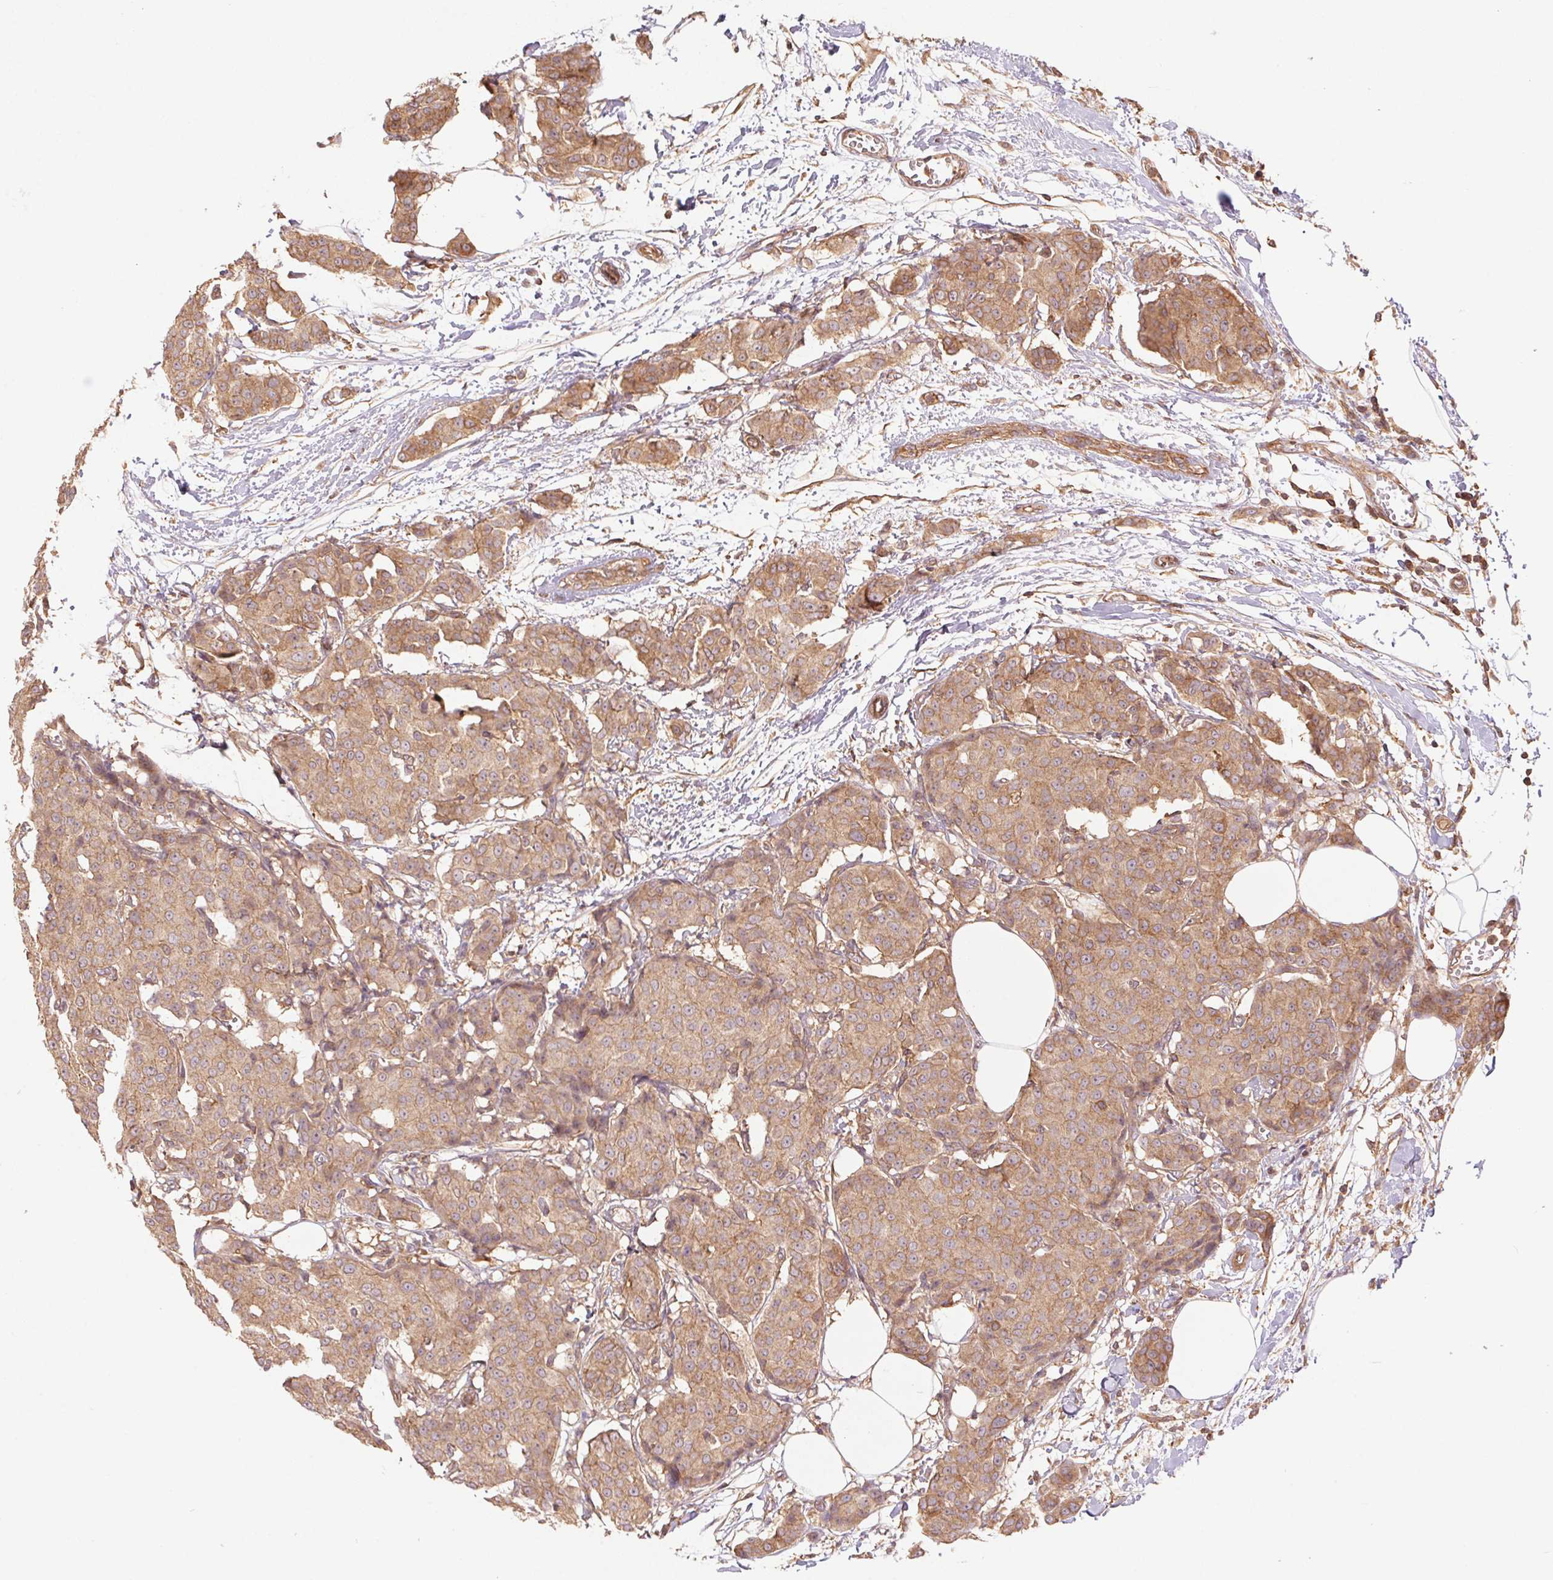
{"staining": {"intensity": "moderate", "quantity": ">75%", "location": "cytoplasmic/membranous"}, "tissue": "breast cancer", "cell_type": "Tumor cells", "image_type": "cancer", "snomed": [{"axis": "morphology", "description": "Duct carcinoma"}, {"axis": "topography", "description": "Breast"}], "caption": "A photomicrograph of breast intraductal carcinoma stained for a protein exhibits moderate cytoplasmic/membranous brown staining in tumor cells.", "gene": "TUBA3D", "patient": {"sex": "female", "age": 91}}